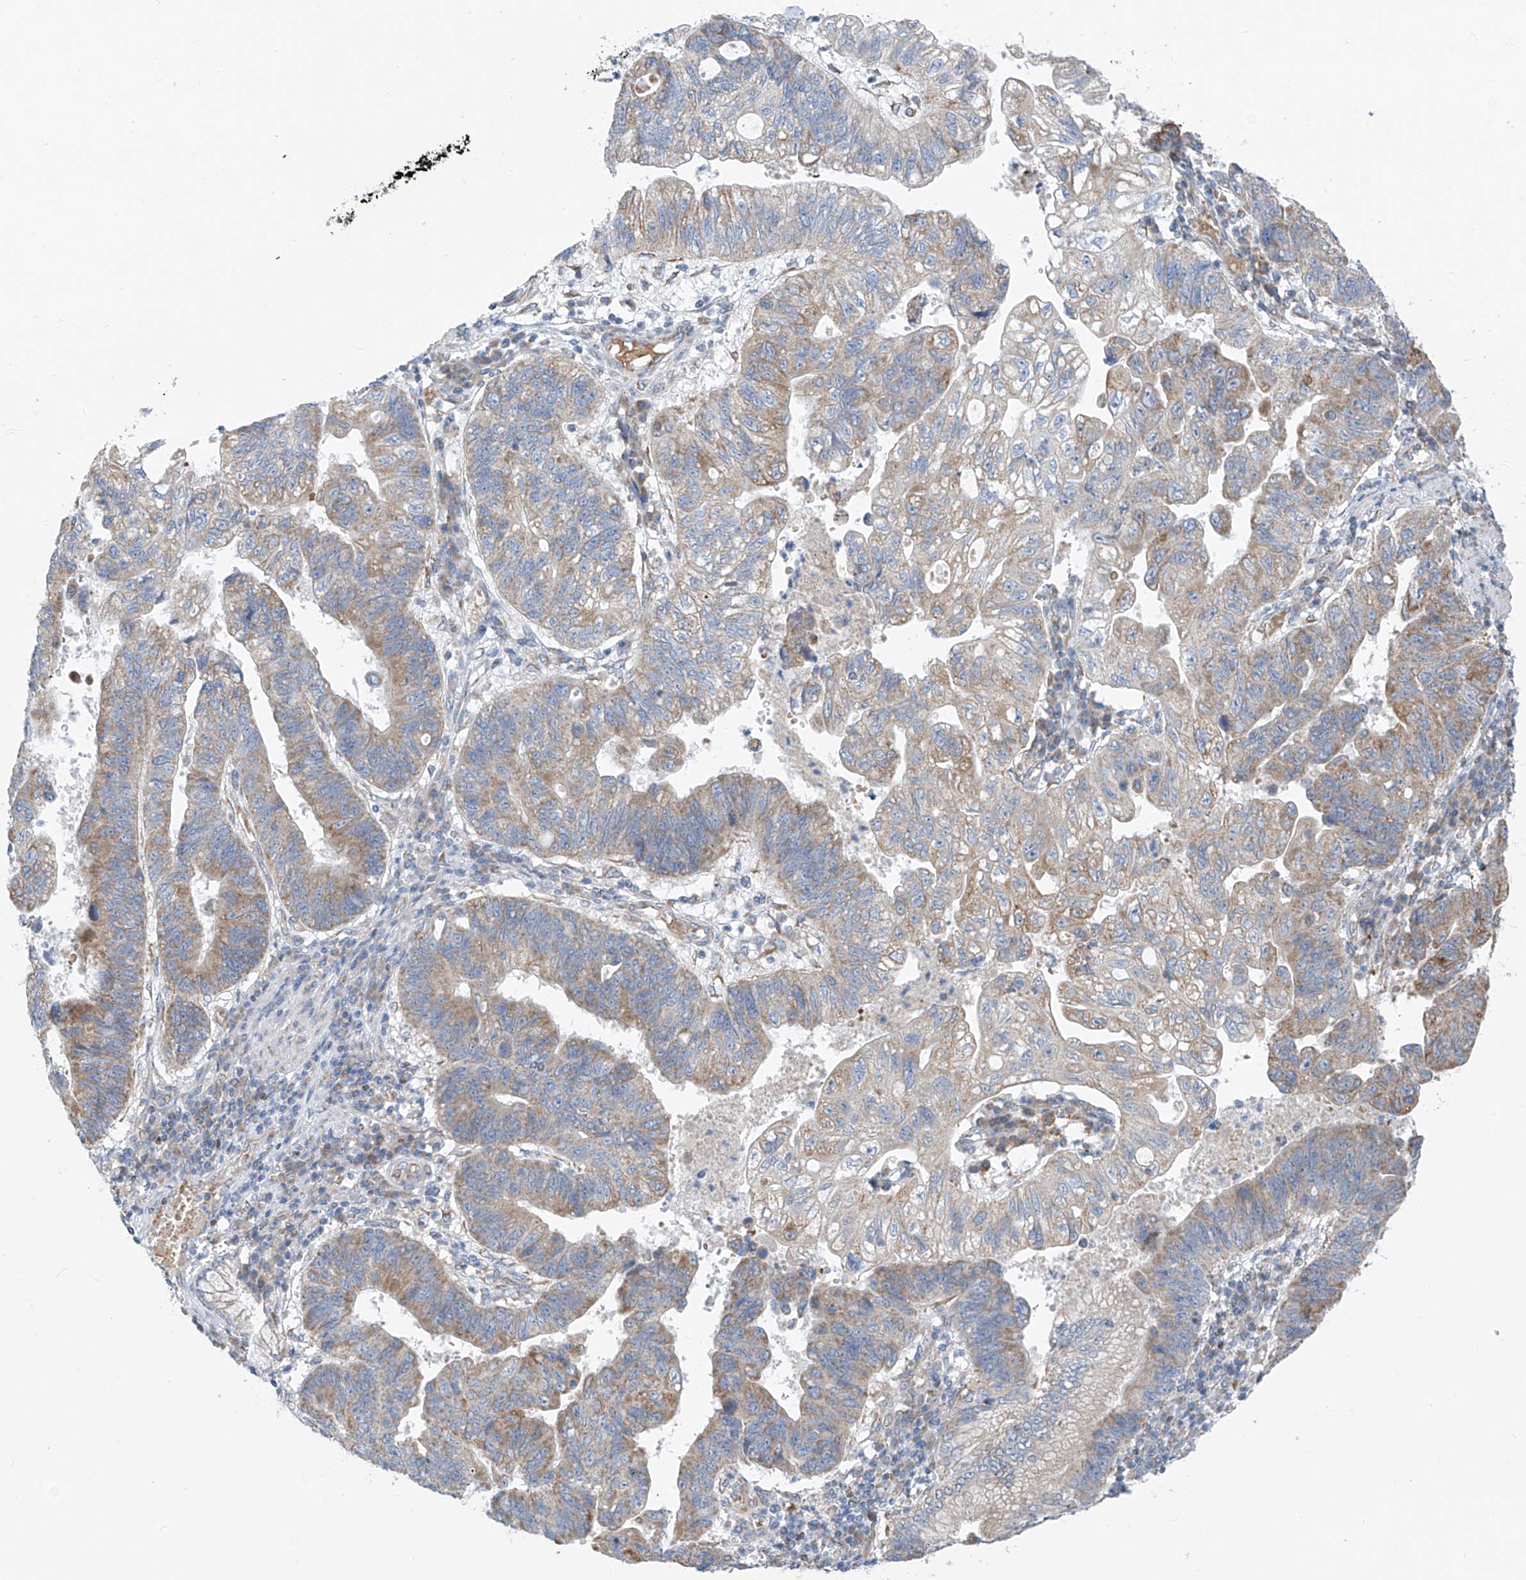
{"staining": {"intensity": "weak", "quantity": ">75%", "location": "cytoplasmic/membranous"}, "tissue": "stomach cancer", "cell_type": "Tumor cells", "image_type": "cancer", "snomed": [{"axis": "morphology", "description": "Adenocarcinoma, NOS"}, {"axis": "topography", "description": "Stomach"}], "caption": "High-magnification brightfield microscopy of stomach adenocarcinoma stained with DAB (3,3'-diaminobenzidine) (brown) and counterstained with hematoxylin (blue). tumor cells exhibit weak cytoplasmic/membranous staining is appreciated in approximately>75% of cells.", "gene": "EOMES", "patient": {"sex": "male", "age": 59}}